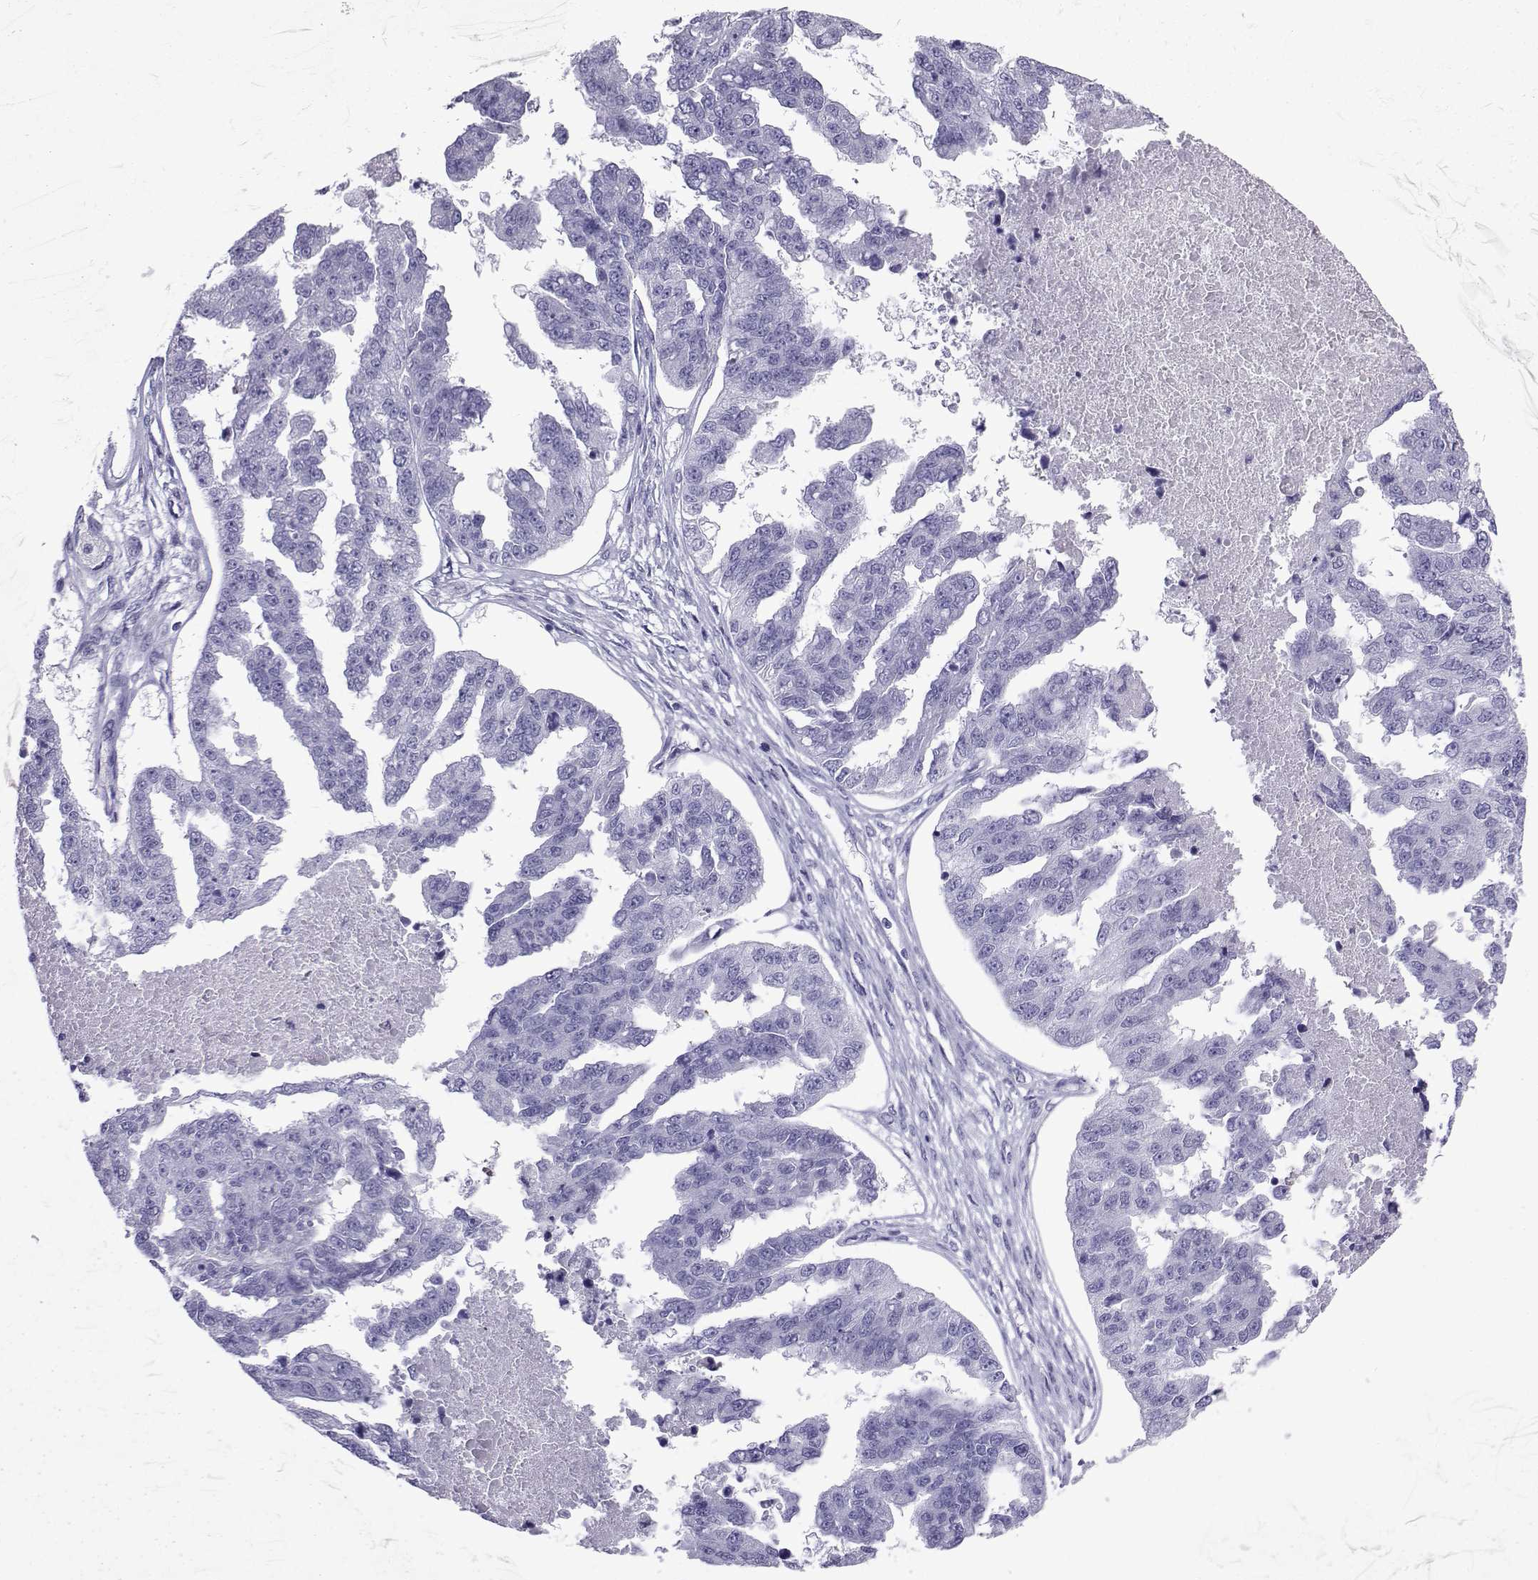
{"staining": {"intensity": "negative", "quantity": "none", "location": "none"}, "tissue": "ovarian cancer", "cell_type": "Tumor cells", "image_type": "cancer", "snomed": [{"axis": "morphology", "description": "Cystadenocarcinoma, serous, NOS"}, {"axis": "topography", "description": "Ovary"}], "caption": "This is an IHC image of ovarian serous cystadenocarcinoma. There is no expression in tumor cells.", "gene": "SLC18A2", "patient": {"sex": "female", "age": 58}}